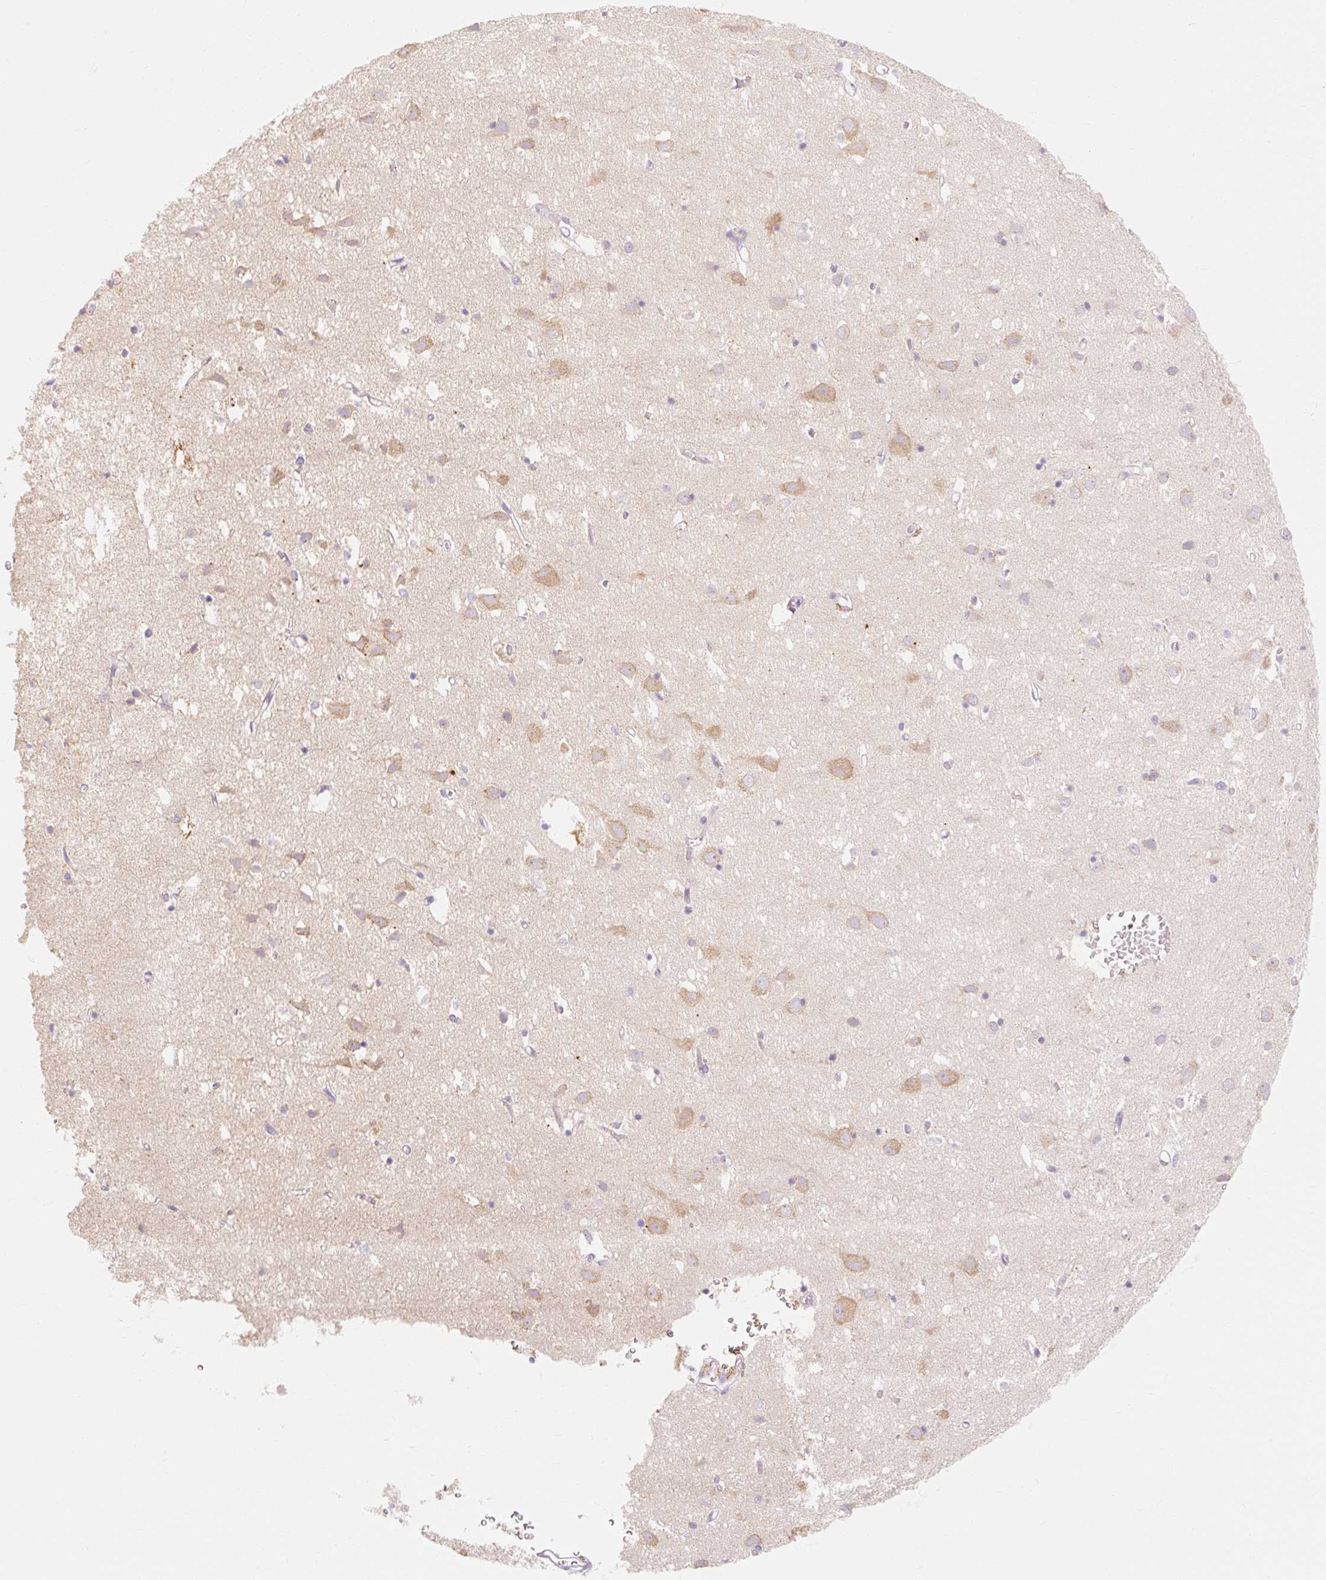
{"staining": {"intensity": "negative", "quantity": "none", "location": "none"}, "tissue": "cerebral cortex", "cell_type": "Endothelial cells", "image_type": "normal", "snomed": [{"axis": "morphology", "description": "Normal tissue, NOS"}, {"axis": "topography", "description": "Cerebral cortex"}], "caption": "Immunohistochemistry (IHC) of normal cerebral cortex shows no staining in endothelial cells.", "gene": "MYO1D", "patient": {"sex": "male", "age": 70}}